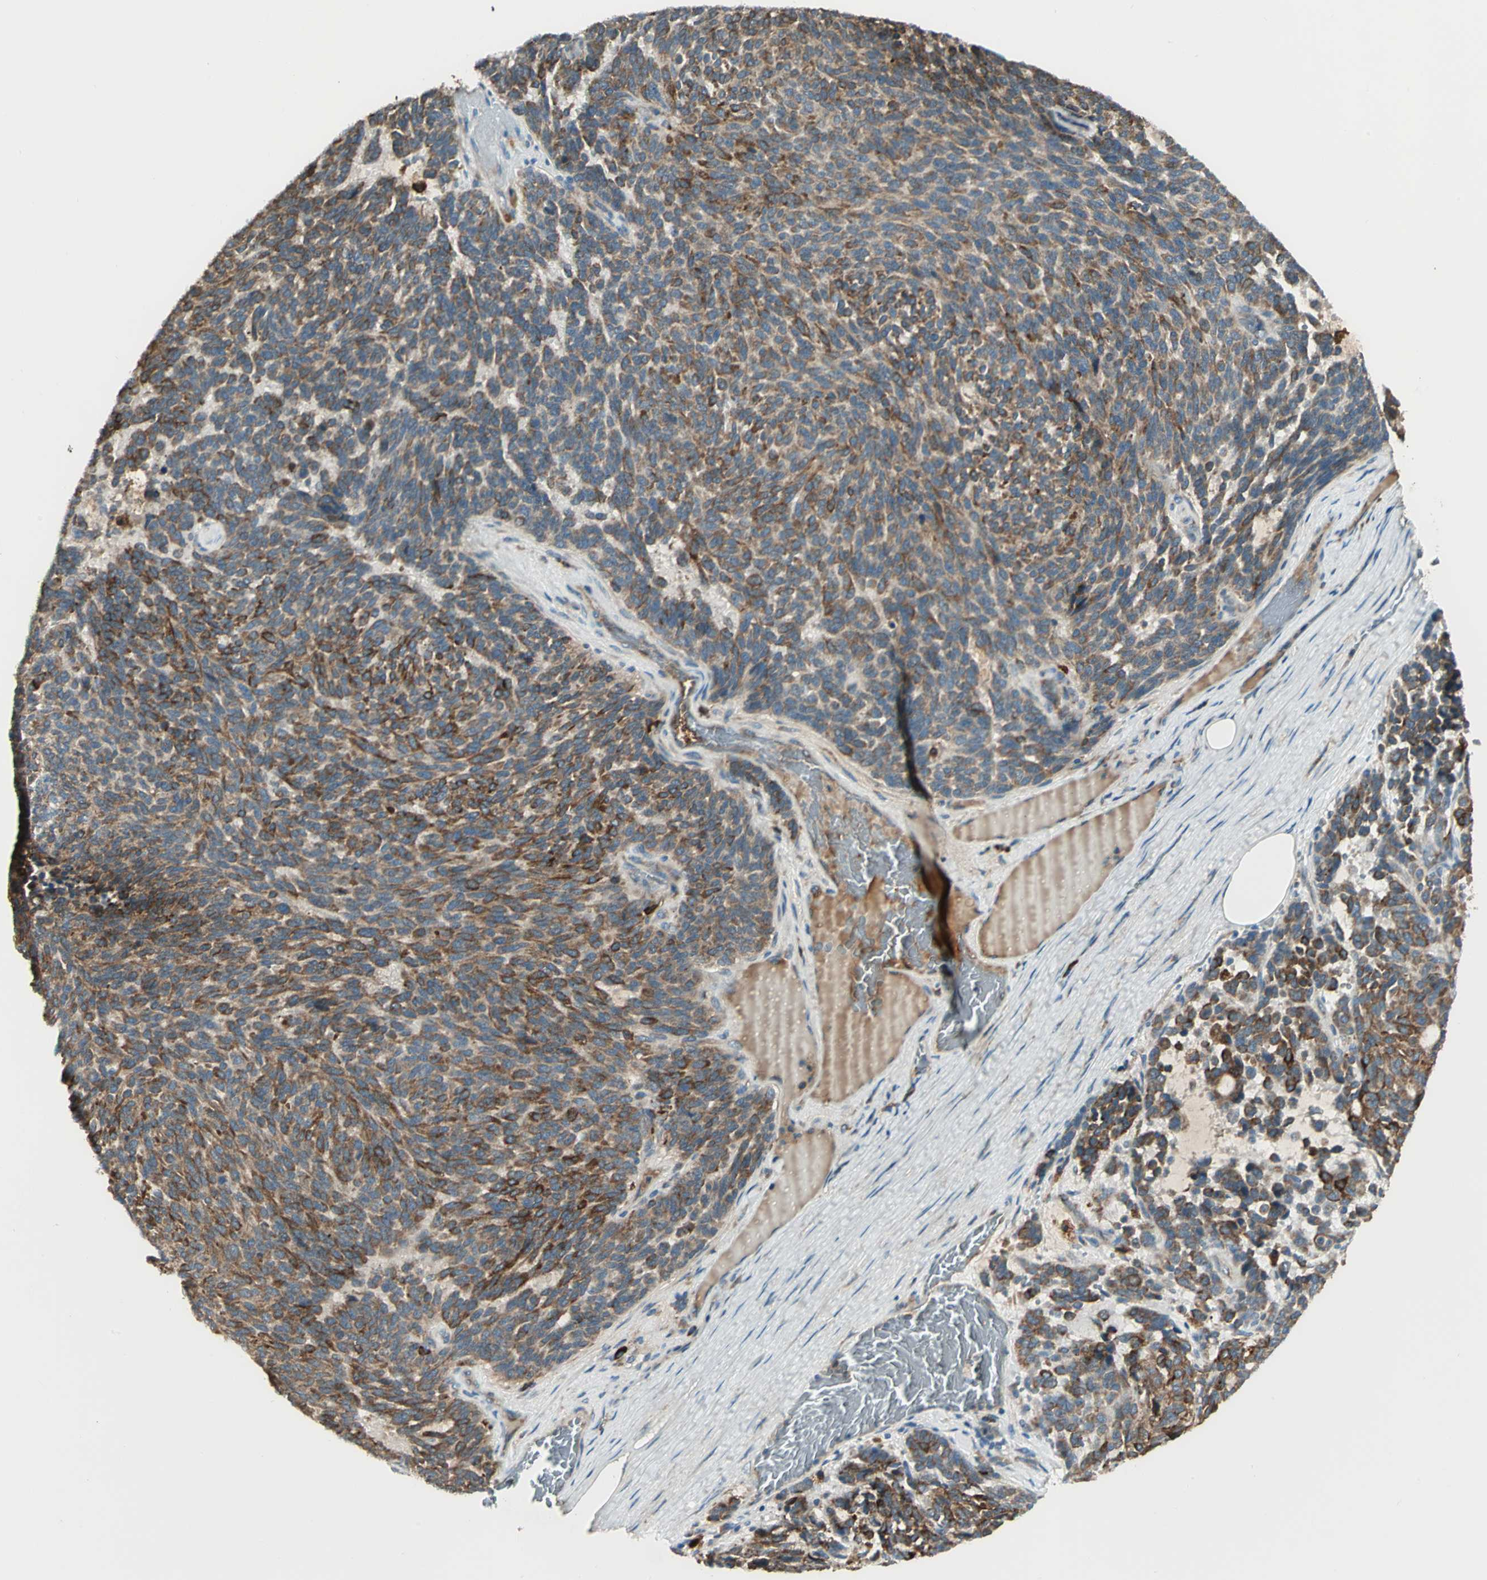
{"staining": {"intensity": "moderate", "quantity": ">75%", "location": "cytoplasmic/membranous"}, "tissue": "carcinoid", "cell_type": "Tumor cells", "image_type": "cancer", "snomed": [{"axis": "morphology", "description": "Carcinoid, malignant, NOS"}, {"axis": "topography", "description": "Pancreas"}], "caption": "Immunohistochemistry (IHC) staining of carcinoid, which demonstrates medium levels of moderate cytoplasmic/membranous positivity in approximately >75% of tumor cells indicating moderate cytoplasmic/membranous protein expression. The staining was performed using DAB (3,3'-diaminobenzidine) (brown) for protein detection and nuclei were counterstained in hematoxylin (blue).", "gene": "PDIA4", "patient": {"sex": "female", "age": 54}}